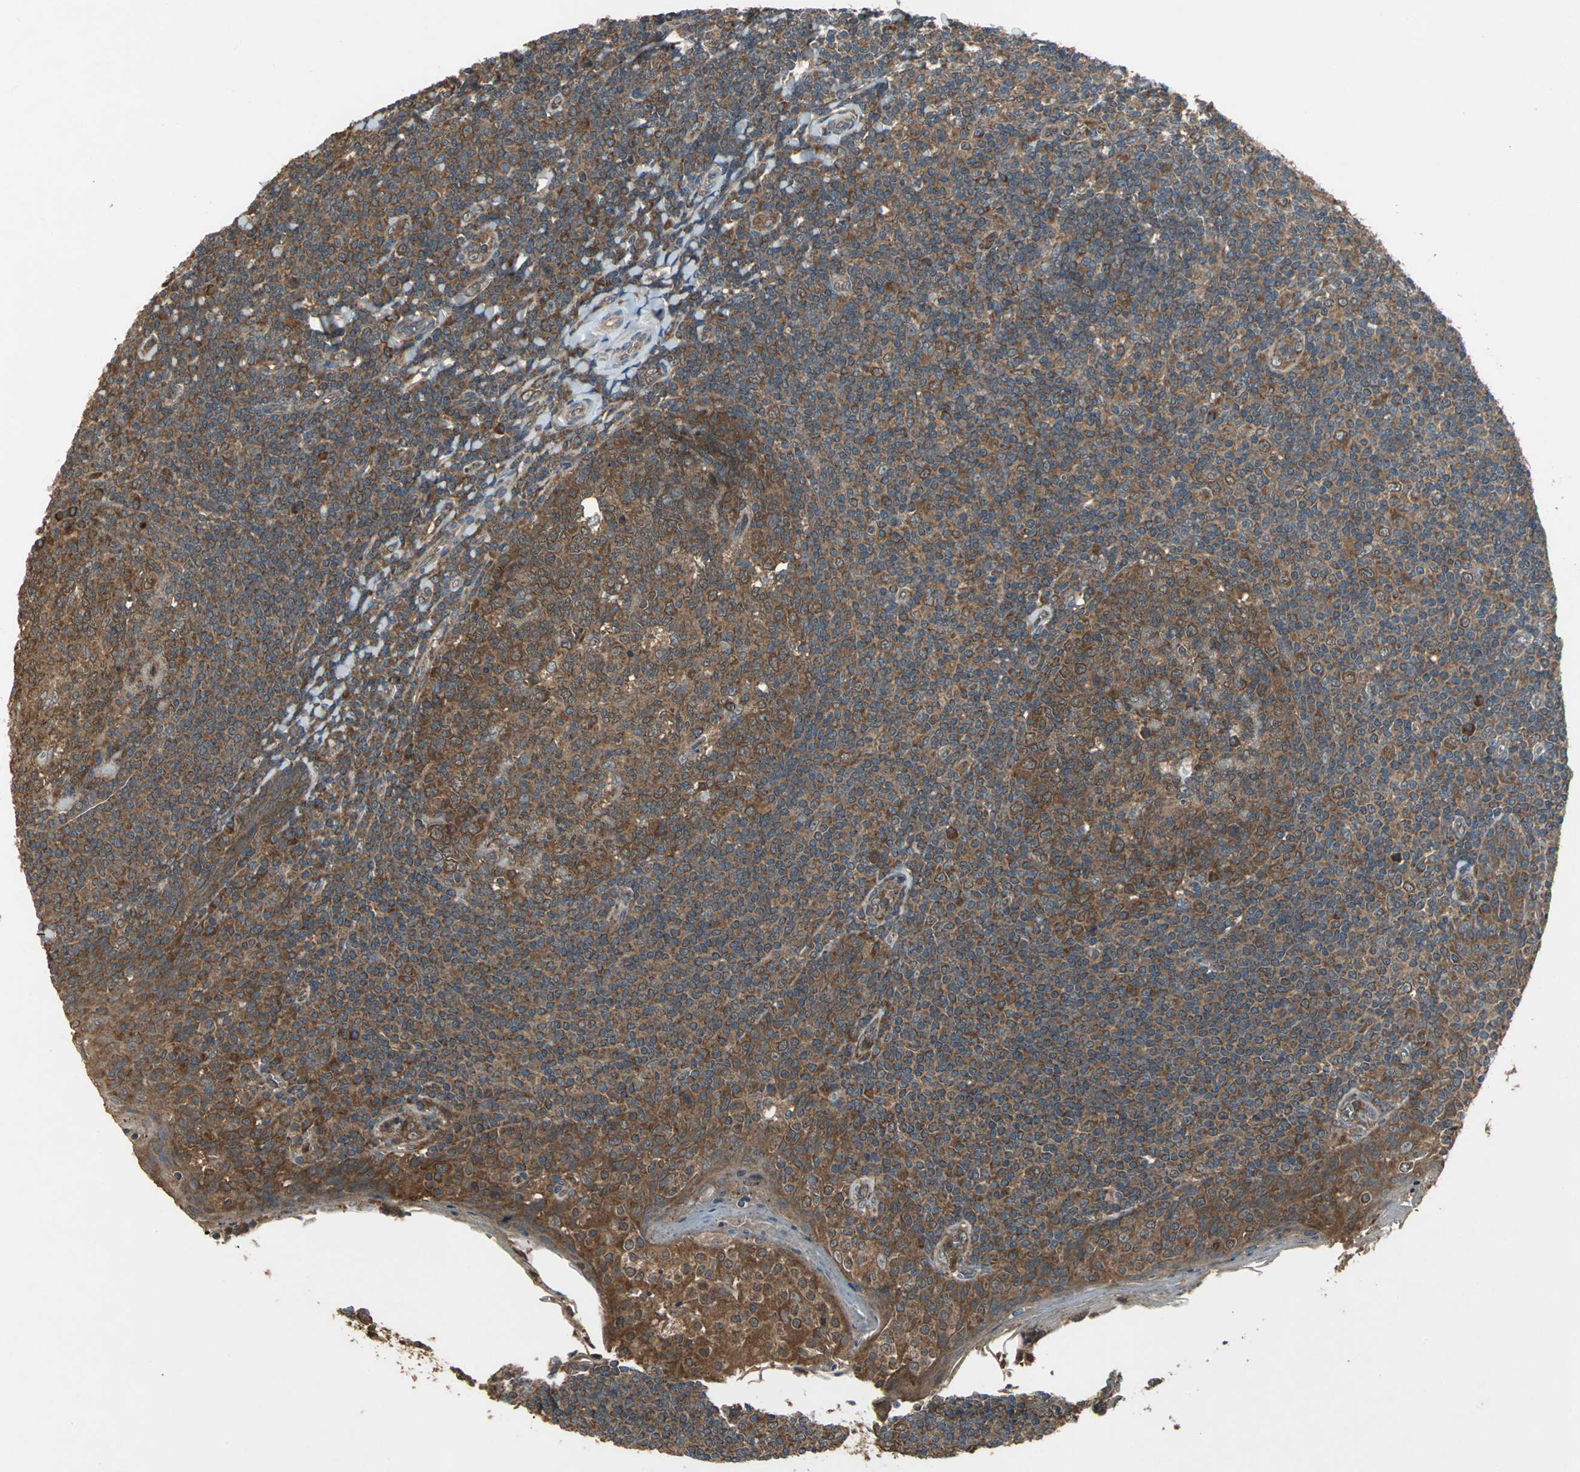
{"staining": {"intensity": "strong", "quantity": ">75%", "location": "cytoplasmic/membranous"}, "tissue": "tonsil", "cell_type": "Germinal center cells", "image_type": "normal", "snomed": [{"axis": "morphology", "description": "Normal tissue, NOS"}, {"axis": "topography", "description": "Tonsil"}], "caption": "High-magnification brightfield microscopy of benign tonsil stained with DAB (brown) and counterstained with hematoxylin (blue). germinal center cells exhibit strong cytoplasmic/membranous expression is seen in approximately>75% of cells.", "gene": "ZNF608", "patient": {"sex": "male", "age": 31}}